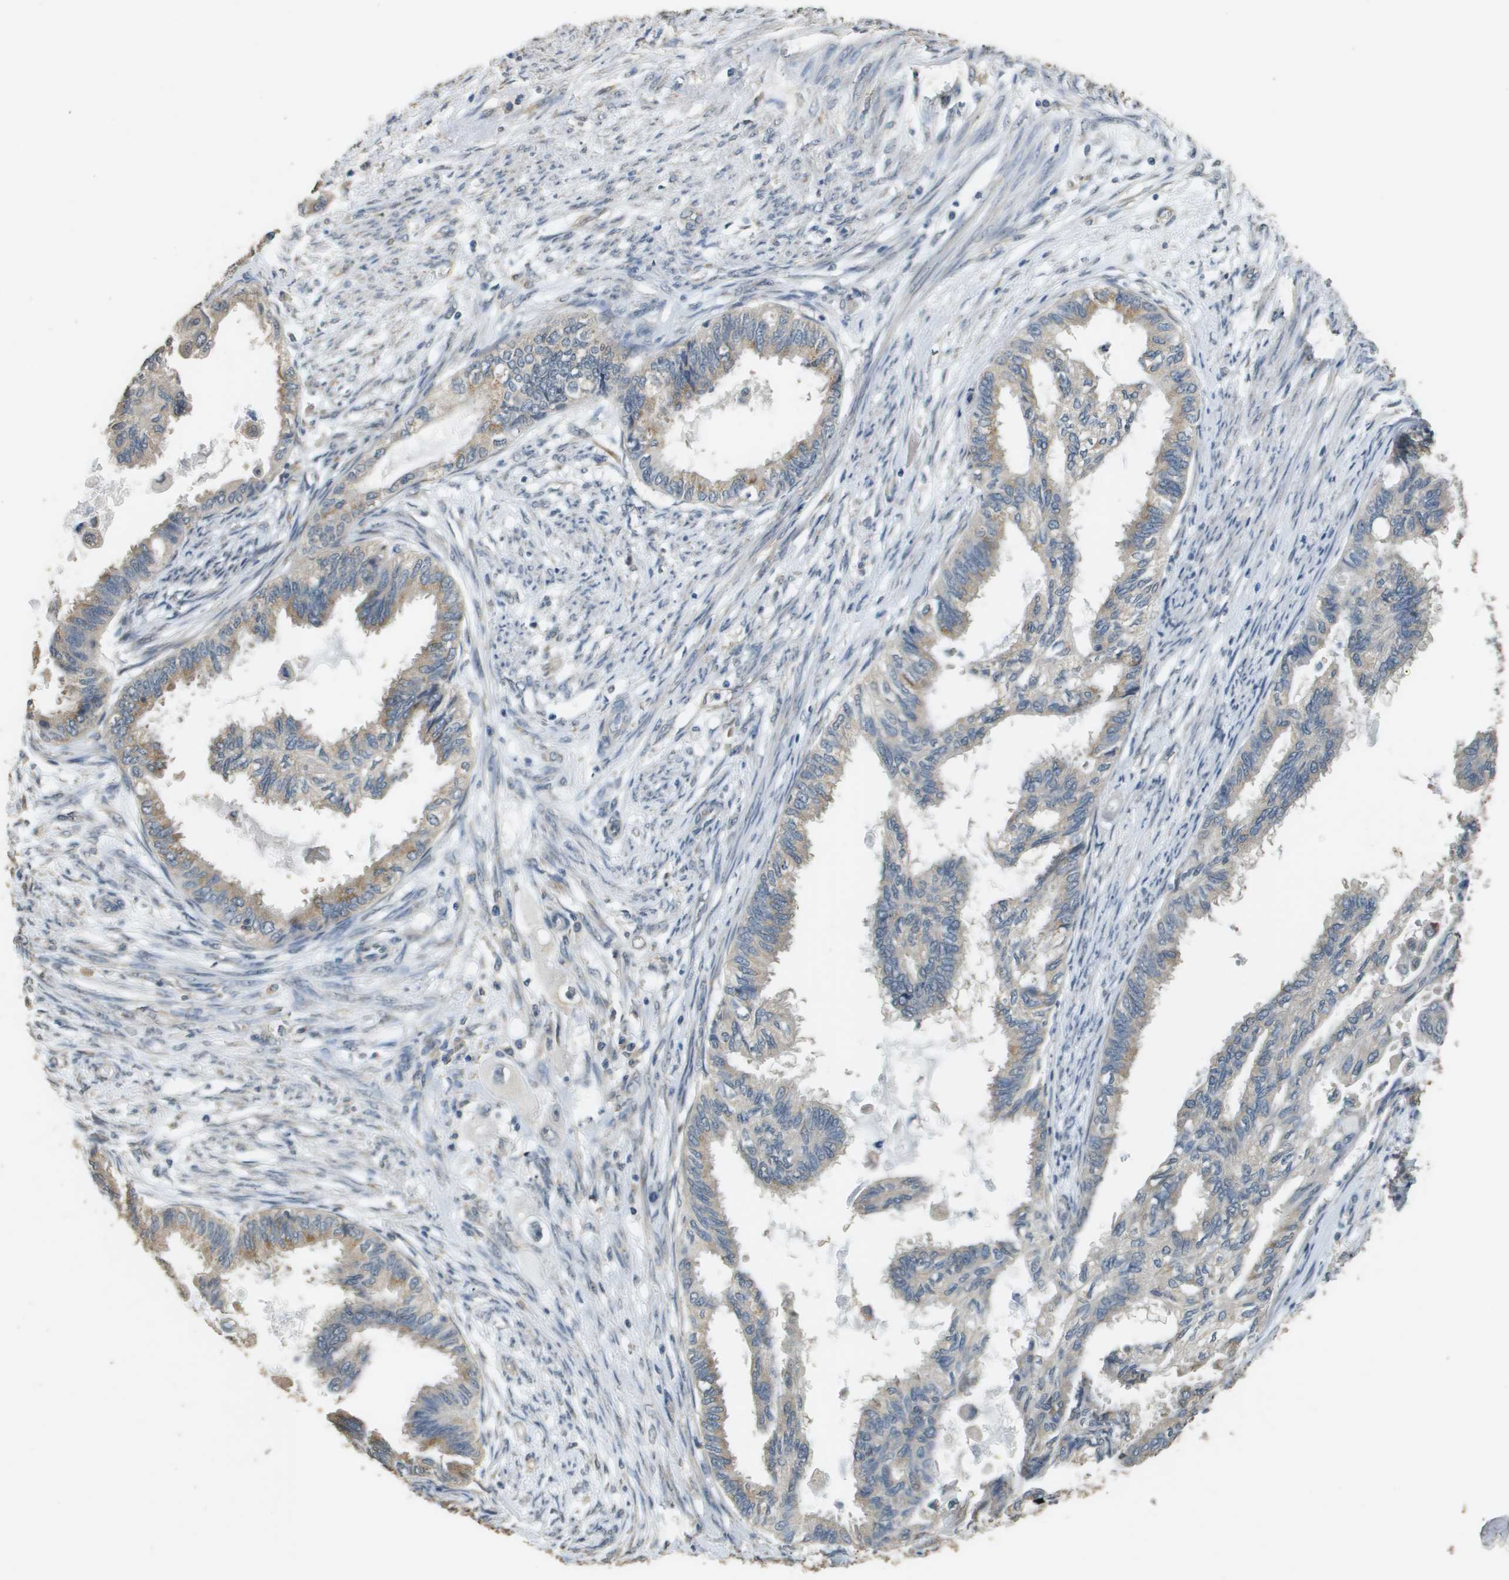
{"staining": {"intensity": "weak", "quantity": ">75%", "location": "cytoplasmic/membranous"}, "tissue": "cervical cancer", "cell_type": "Tumor cells", "image_type": "cancer", "snomed": [{"axis": "morphology", "description": "Normal tissue, NOS"}, {"axis": "morphology", "description": "Adenocarcinoma, NOS"}, {"axis": "topography", "description": "Cervix"}, {"axis": "topography", "description": "Endometrium"}], "caption": "Protein expression by immunohistochemistry reveals weak cytoplasmic/membranous positivity in about >75% of tumor cells in cervical cancer.", "gene": "RAB6B", "patient": {"sex": "female", "age": 86}}